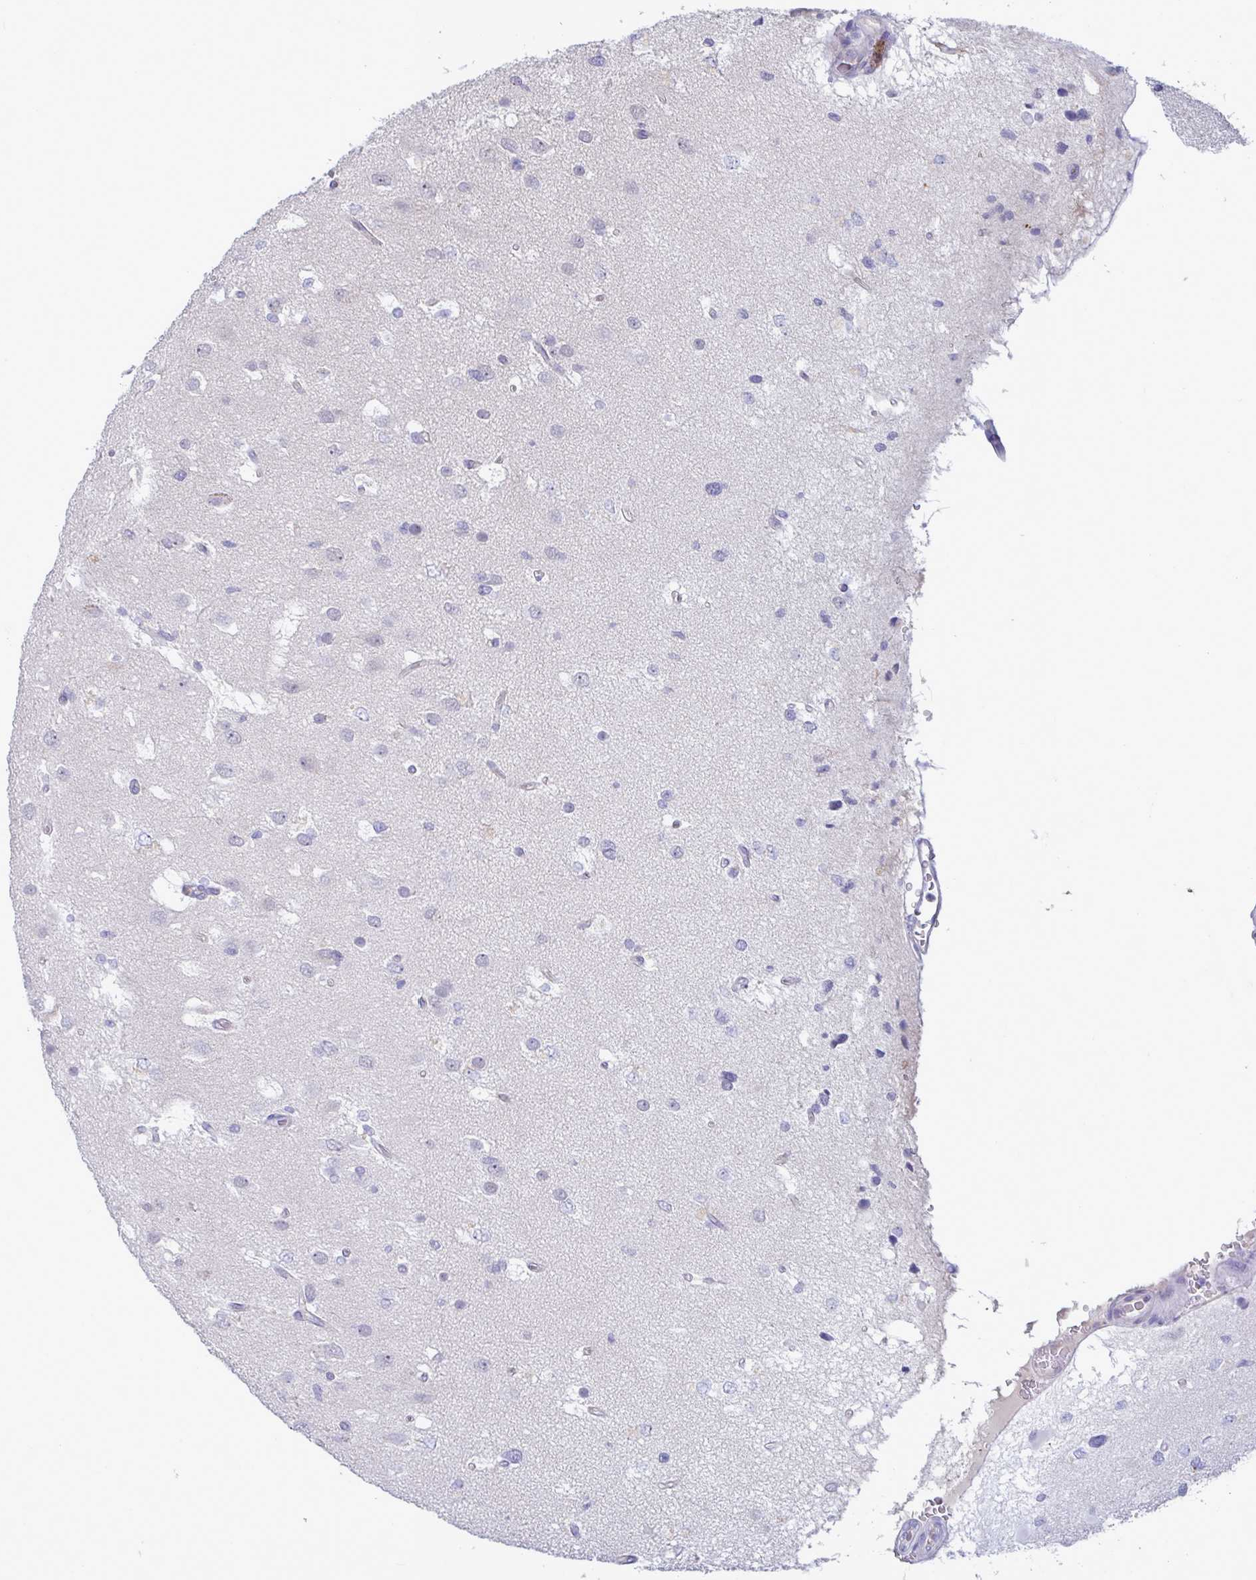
{"staining": {"intensity": "negative", "quantity": "none", "location": "none"}, "tissue": "glioma", "cell_type": "Tumor cells", "image_type": "cancer", "snomed": [{"axis": "morphology", "description": "Glioma, malignant, High grade"}, {"axis": "topography", "description": "Brain"}], "caption": "Immunohistochemical staining of human glioma demonstrates no significant positivity in tumor cells.", "gene": "TAS2R38", "patient": {"sex": "male", "age": 53}}